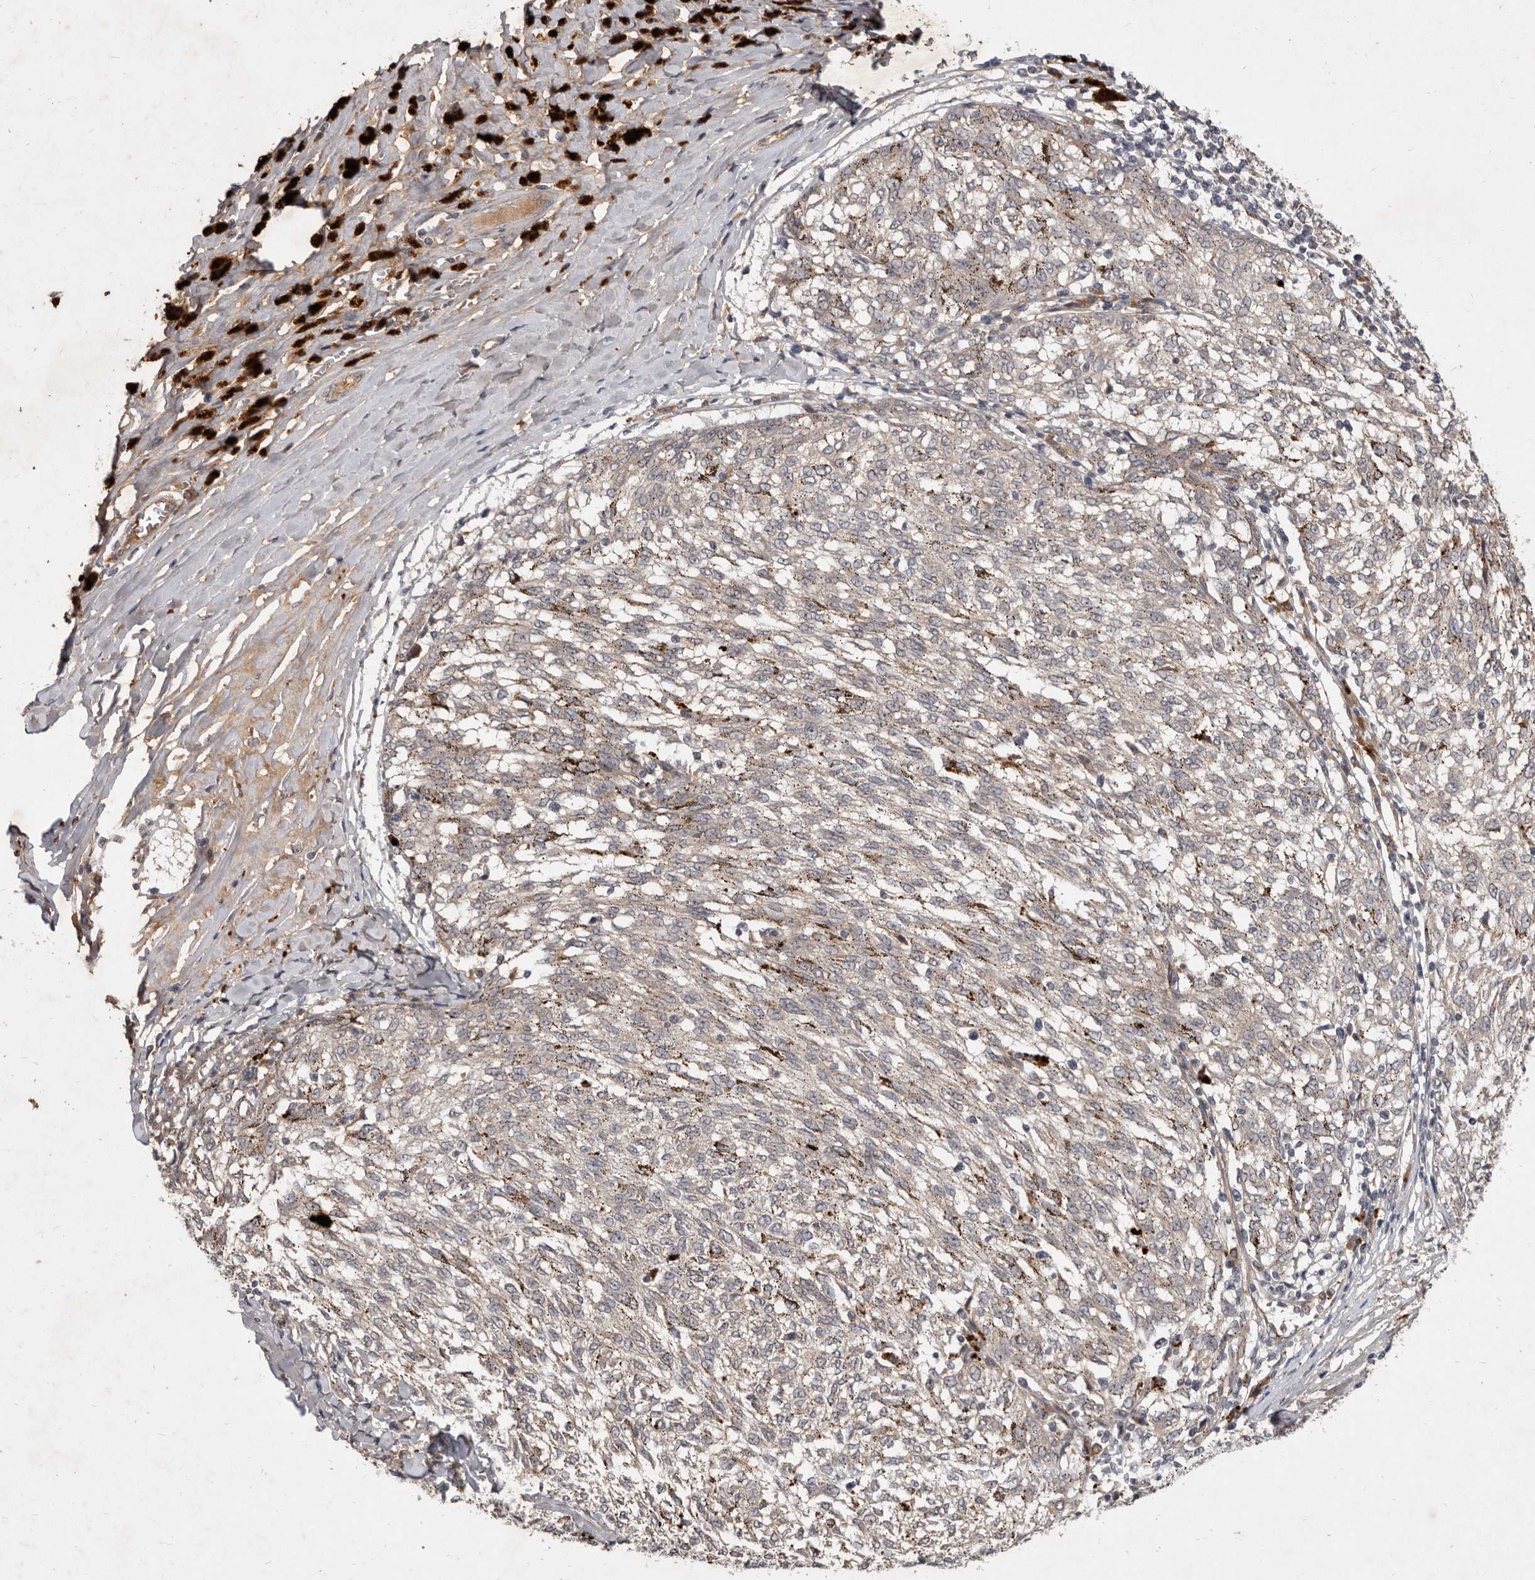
{"staining": {"intensity": "weak", "quantity": "25%-75%", "location": "cytoplasmic/membranous"}, "tissue": "melanoma", "cell_type": "Tumor cells", "image_type": "cancer", "snomed": [{"axis": "morphology", "description": "Malignant melanoma, NOS"}, {"axis": "topography", "description": "Skin"}], "caption": "Malignant melanoma tissue displays weak cytoplasmic/membranous expression in approximately 25%-75% of tumor cells", "gene": "DNAJC28", "patient": {"sex": "female", "age": 72}}